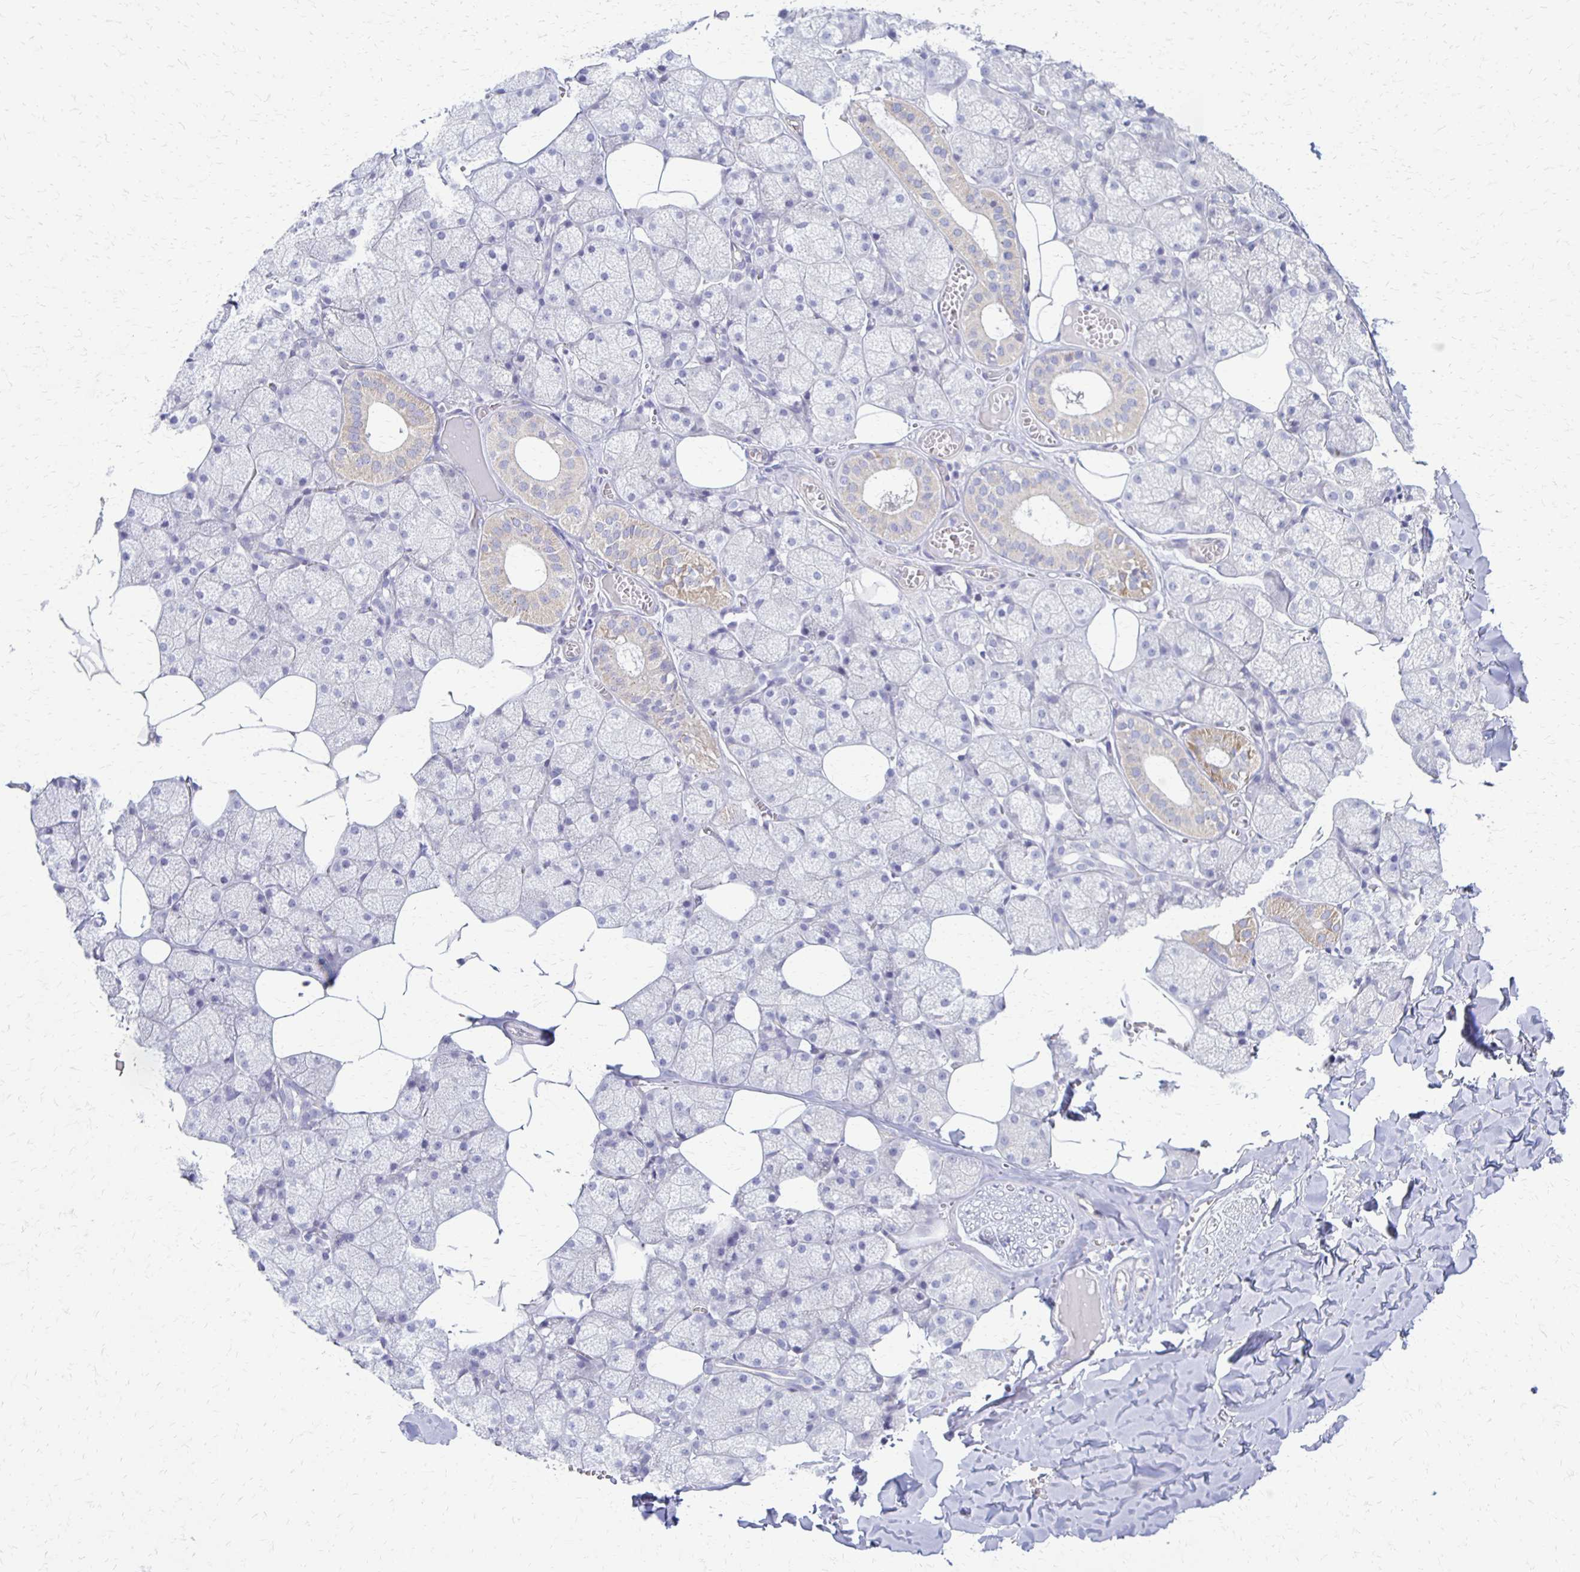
{"staining": {"intensity": "weak", "quantity": "<25%", "location": "cytoplasmic/membranous"}, "tissue": "salivary gland", "cell_type": "Glandular cells", "image_type": "normal", "snomed": [{"axis": "morphology", "description": "Normal tissue, NOS"}, {"axis": "topography", "description": "Salivary gland"}, {"axis": "topography", "description": "Peripheral nerve tissue"}], "caption": "Glandular cells show no significant protein positivity in normal salivary gland. (Stains: DAB immunohistochemistry (IHC) with hematoxylin counter stain, Microscopy: brightfield microscopy at high magnification).", "gene": "RHOC", "patient": {"sex": "male", "age": 38}}